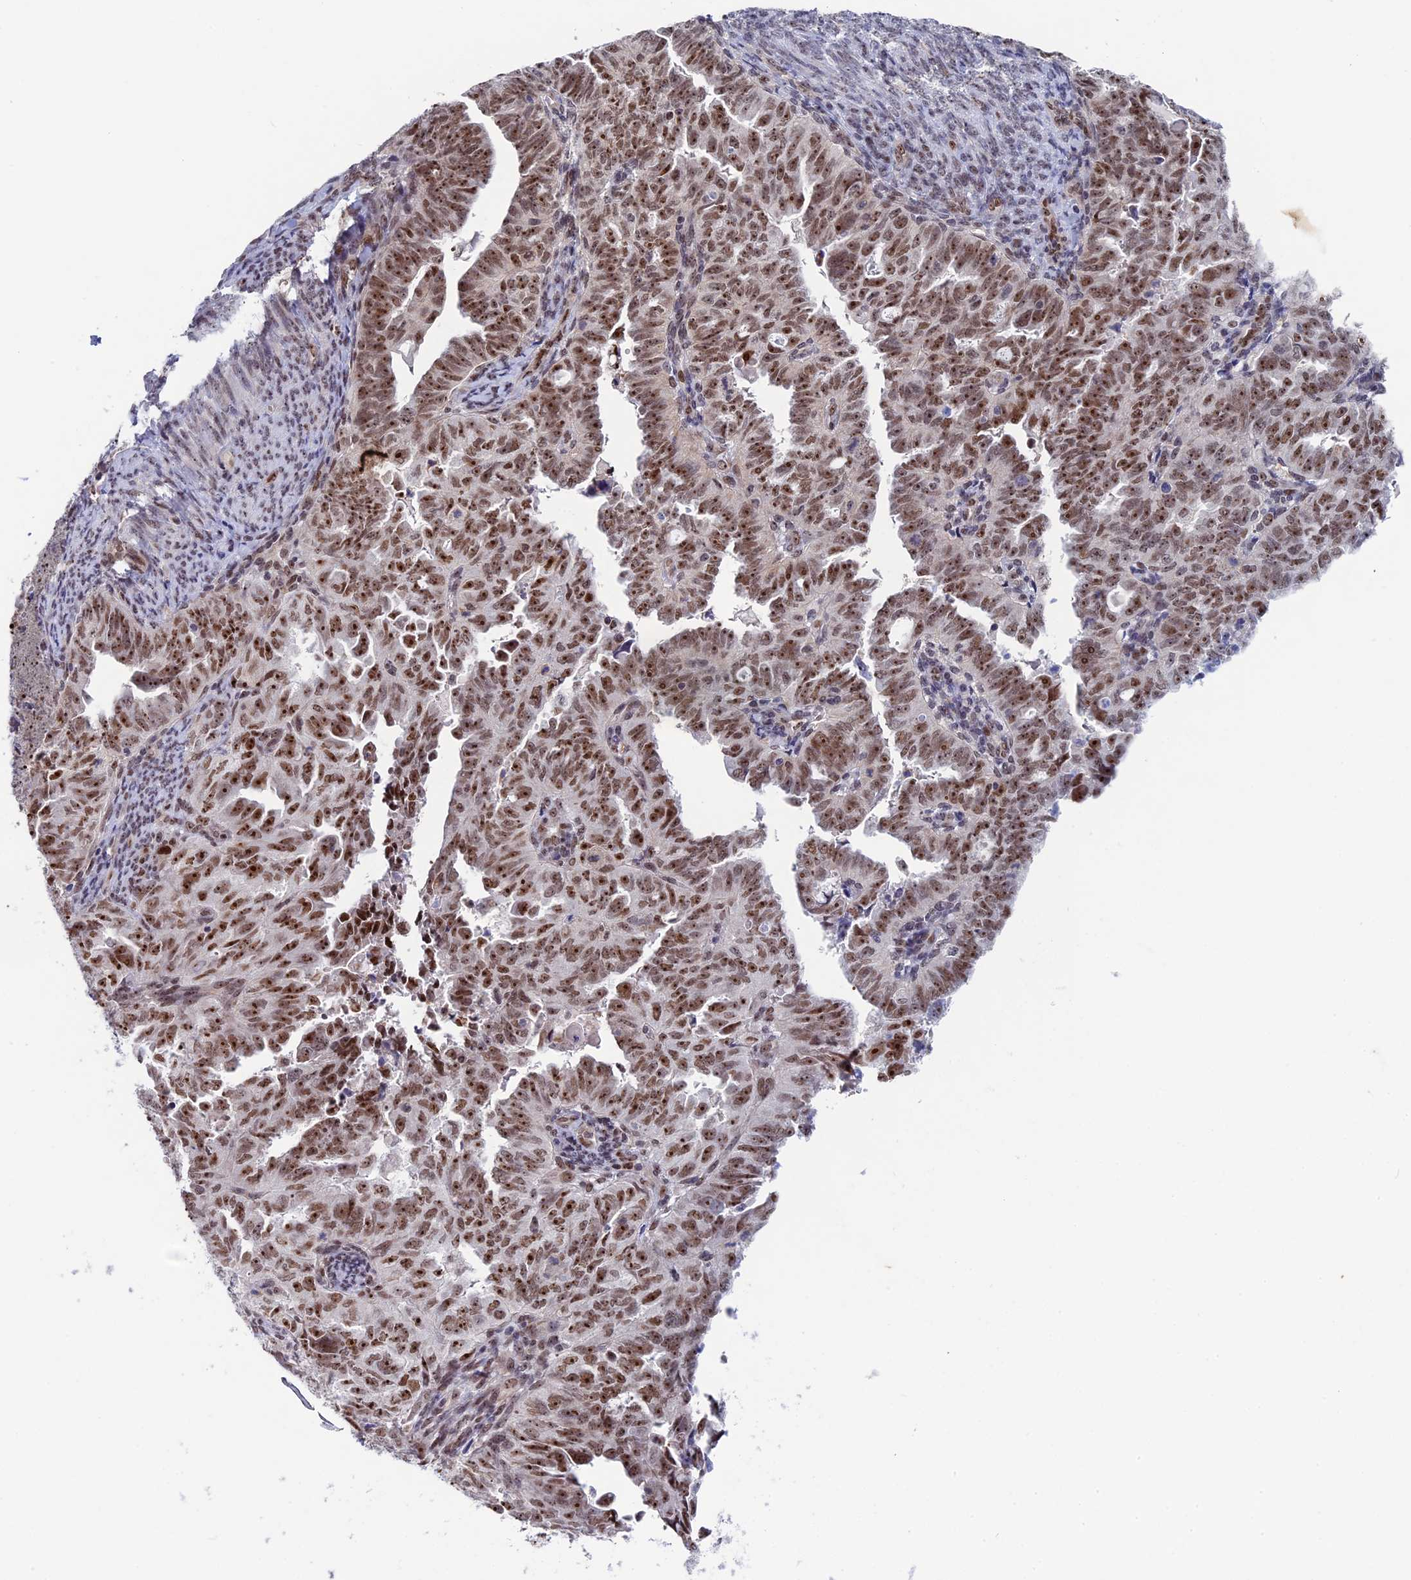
{"staining": {"intensity": "moderate", "quantity": ">75%", "location": "nuclear"}, "tissue": "endometrial cancer", "cell_type": "Tumor cells", "image_type": "cancer", "snomed": [{"axis": "morphology", "description": "Adenocarcinoma, NOS"}, {"axis": "topography", "description": "Endometrium"}], "caption": "A brown stain labels moderate nuclear staining of a protein in adenocarcinoma (endometrial) tumor cells. The staining was performed using DAB, with brown indicating positive protein expression. Nuclei are stained blue with hematoxylin.", "gene": "CCDC86", "patient": {"sex": "female", "age": 65}}